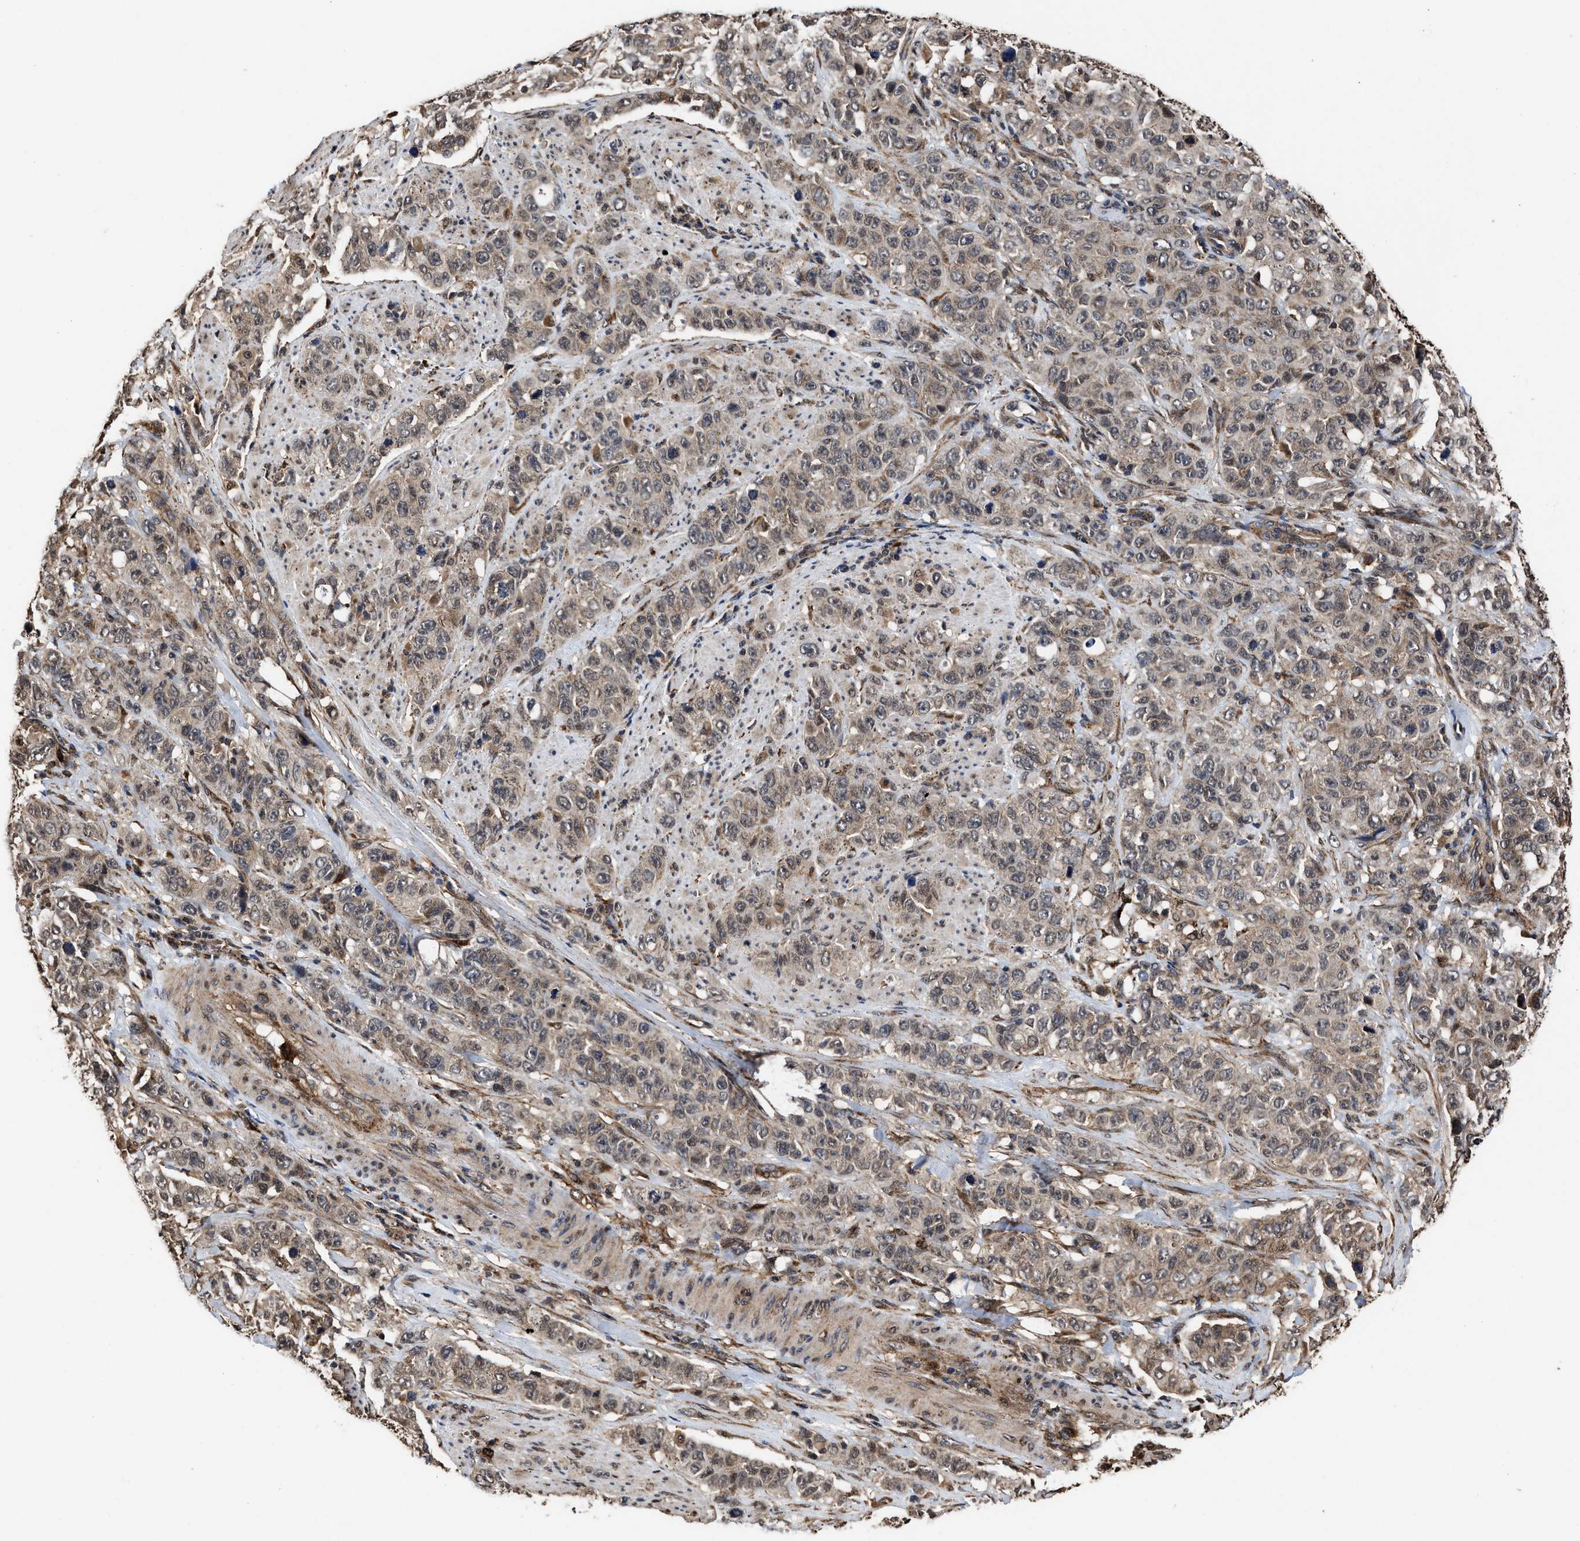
{"staining": {"intensity": "weak", "quantity": ">75%", "location": "cytoplasmic/membranous,nuclear"}, "tissue": "stomach cancer", "cell_type": "Tumor cells", "image_type": "cancer", "snomed": [{"axis": "morphology", "description": "Adenocarcinoma, NOS"}, {"axis": "topography", "description": "Stomach"}], "caption": "Immunohistochemical staining of adenocarcinoma (stomach) exhibits low levels of weak cytoplasmic/membranous and nuclear protein expression in about >75% of tumor cells.", "gene": "SEPTIN2", "patient": {"sex": "male", "age": 48}}